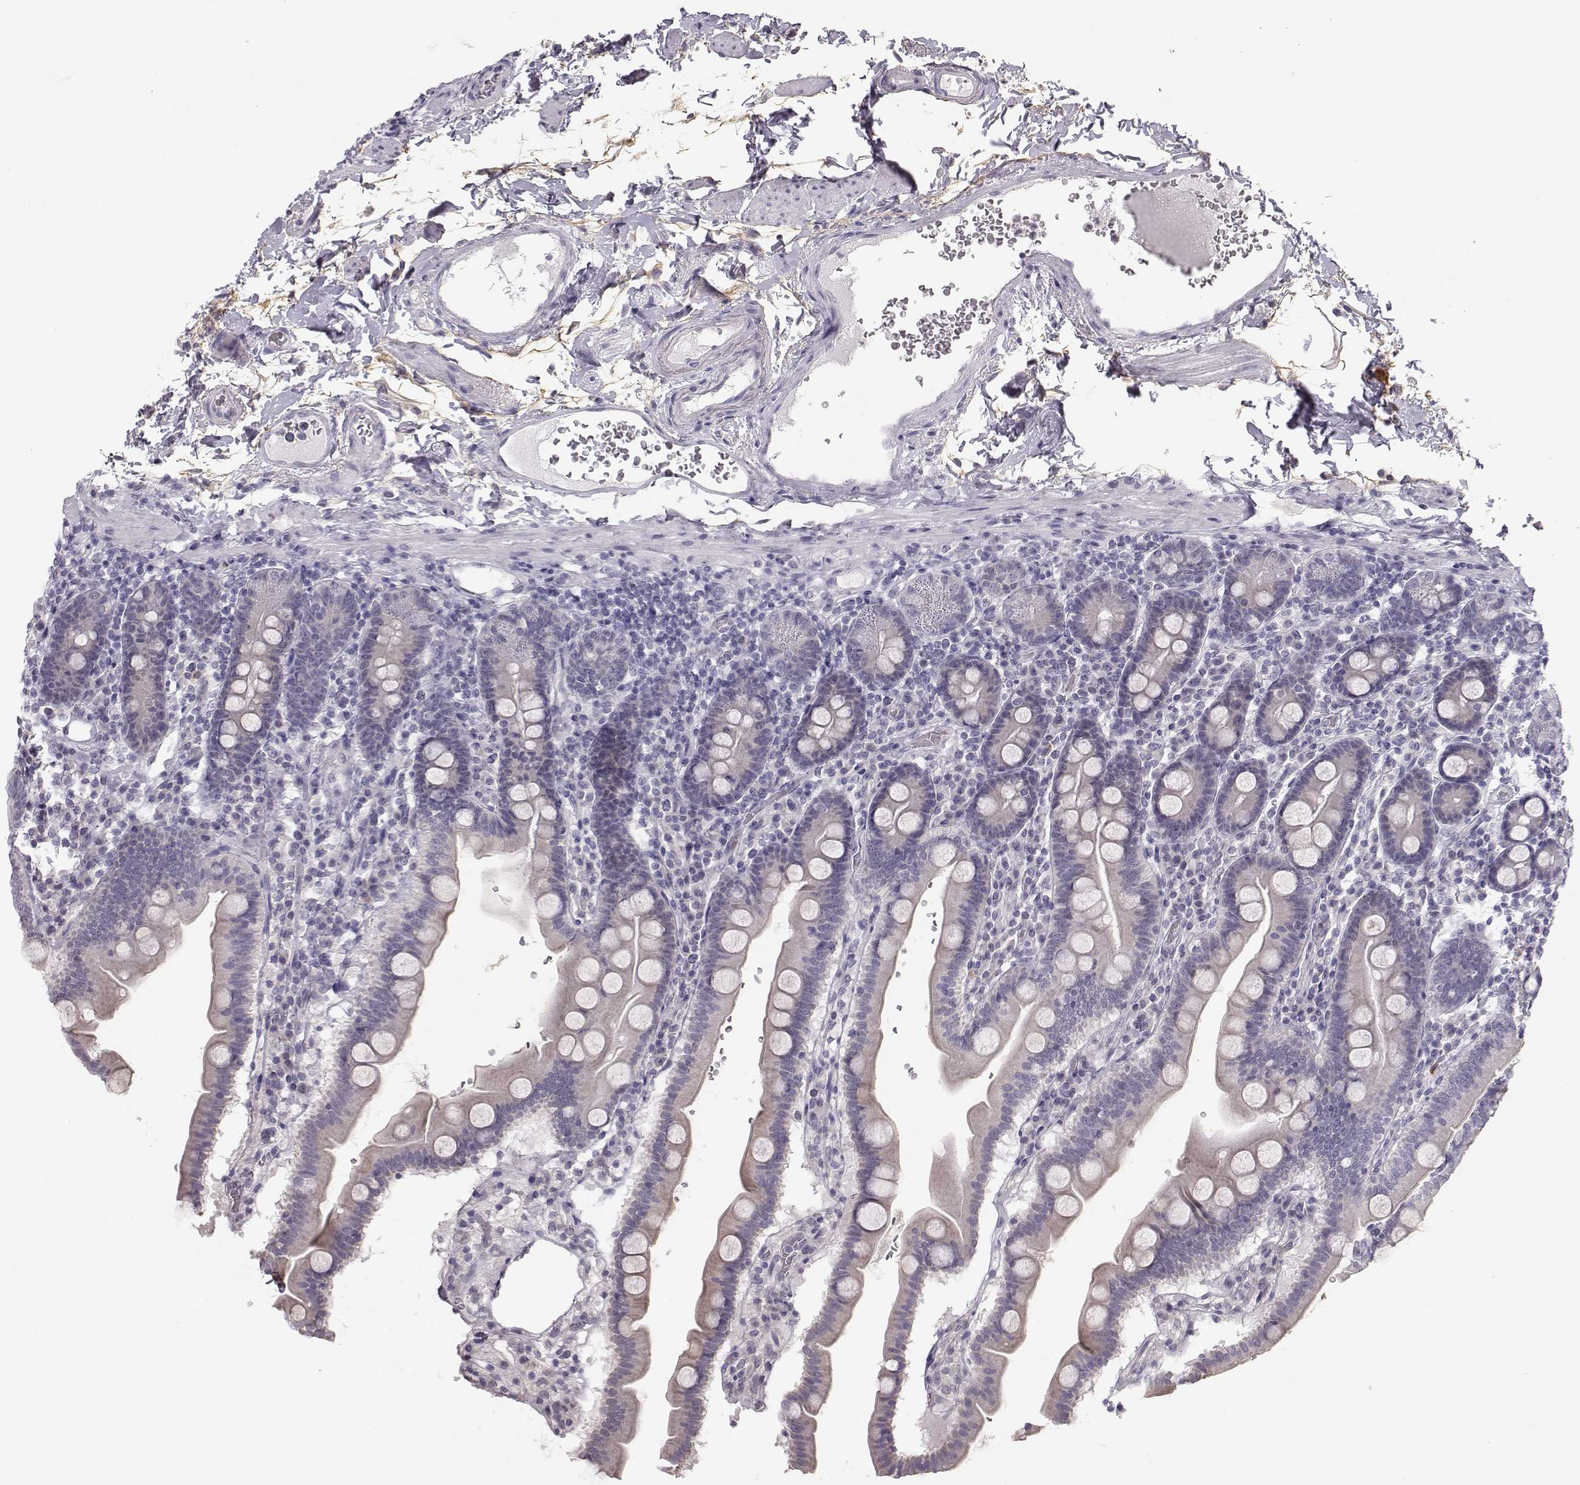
{"staining": {"intensity": "moderate", "quantity": "<25%", "location": "cytoplasmic/membranous"}, "tissue": "duodenum", "cell_type": "Glandular cells", "image_type": "normal", "snomed": [{"axis": "morphology", "description": "Normal tissue, NOS"}, {"axis": "topography", "description": "Duodenum"}], "caption": "IHC (DAB (3,3'-diaminobenzidine)) staining of unremarkable duodenum exhibits moderate cytoplasmic/membranous protein staining in approximately <25% of glandular cells.", "gene": "ZNF185", "patient": {"sex": "male", "age": 59}}